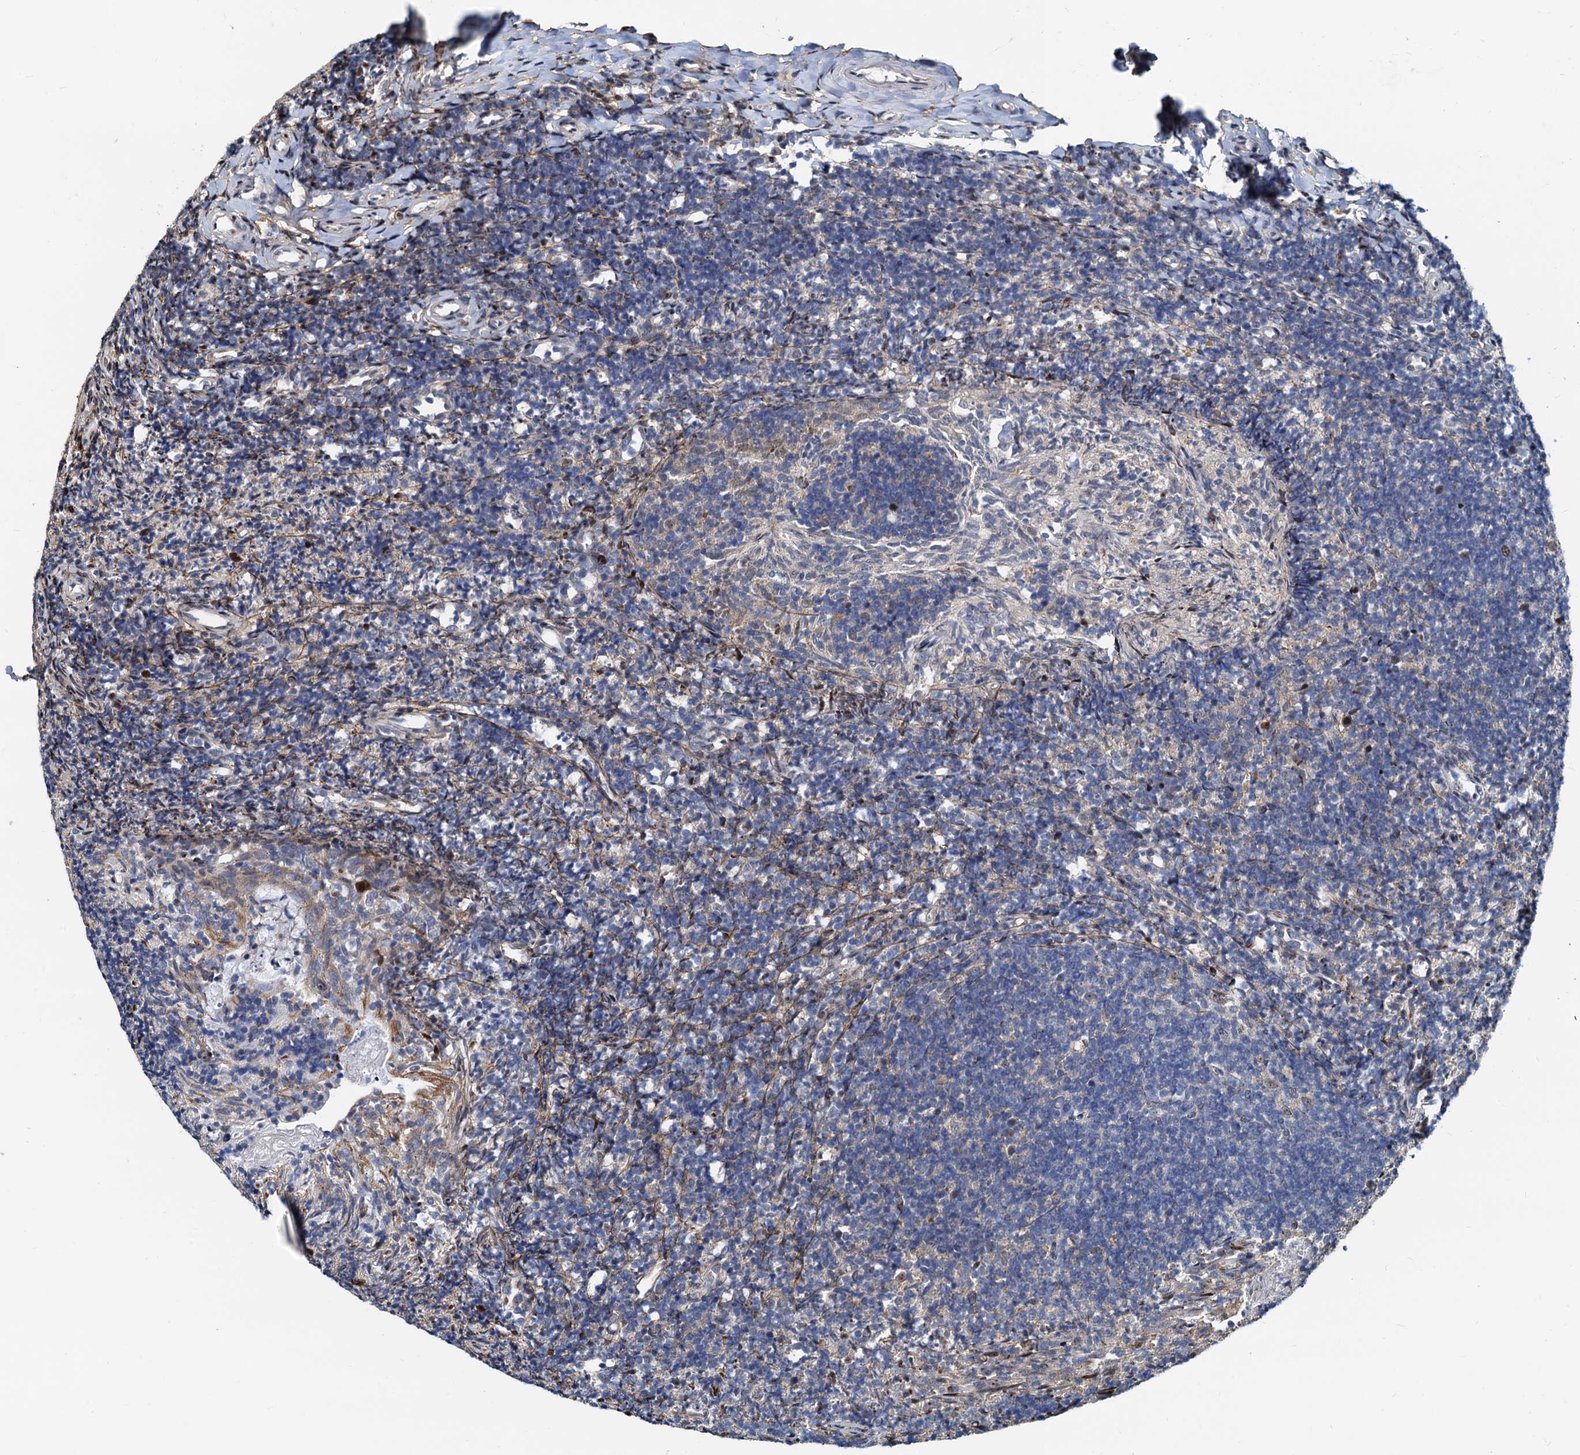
{"staining": {"intensity": "weak", "quantity": "<25%", "location": "cytoplasmic/membranous,nuclear"}, "tissue": "tonsil", "cell_type": "Germinal center cells", "image_type": "normal", "snomed": [{"axis": "morphology", "description": "Normal tissue, NOS"}, {"axis": "topography", "description": "Tonsil"}], "caption": "Histopathology image shows no significant protein staining in germinal center cells of normal tonsil.", "gene": "PTGES3", "patient": {"sex": "female", "age": 10}}